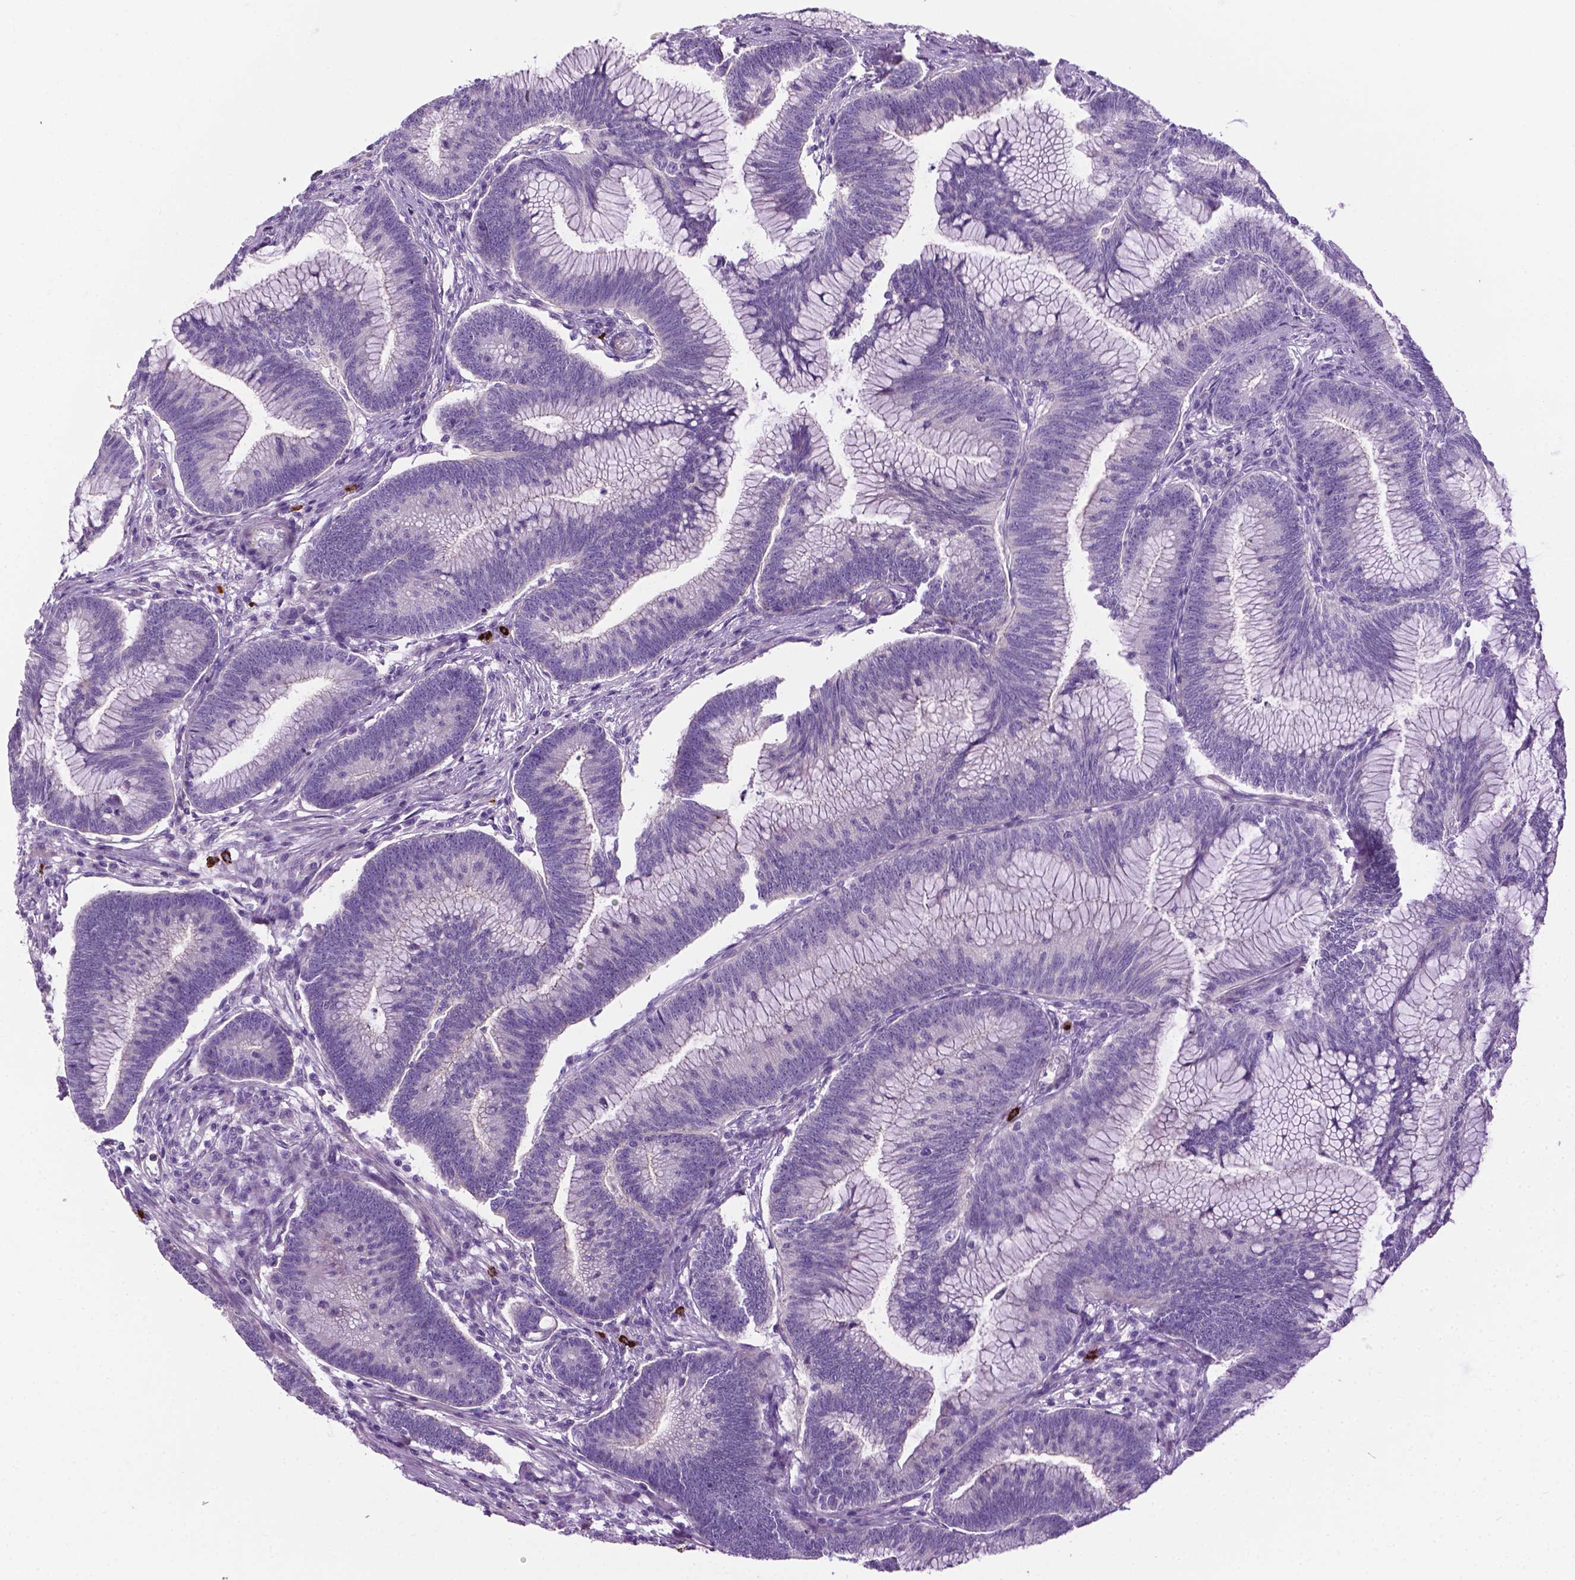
{"staining": {"intensity": "negative", "quantity": "none", "location": "none"}, "tissue": "colorectal cancer", "cell_type": "Tumor cells", "image_type": "cancer", "snomed": [{"axis": "morphology", "description": "Adenocarcinoma, NOS"}, {"axis": "topography", "description": "Colon"}], "caption": "Immunohistochemistry image of human colorectal cancer stained for a protein (brown), which exhibits no staining in tumor cells.", "gene": "SPECC1L", "patient": {"sex": "female", "age": 78}}